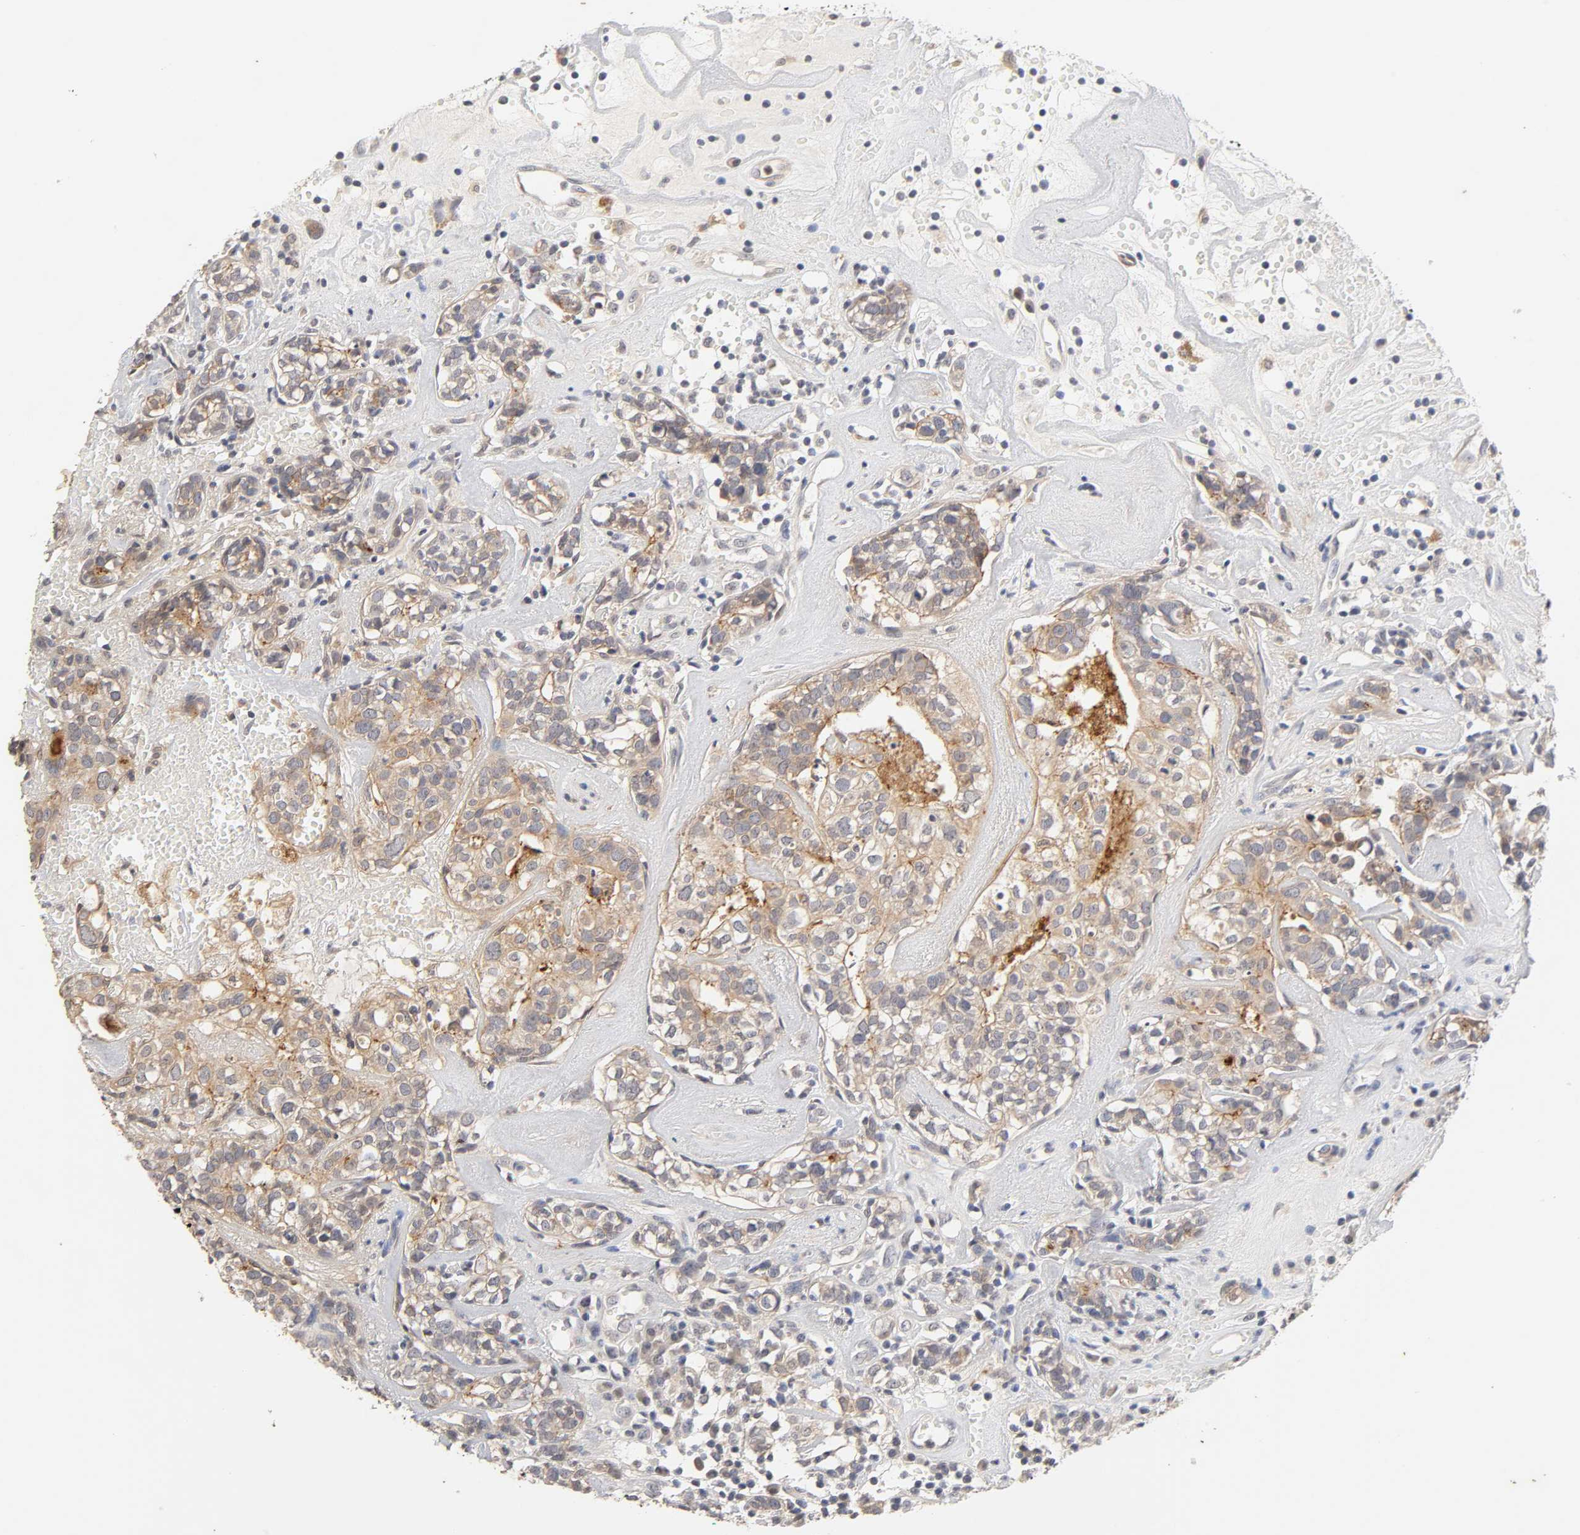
{"staining": {"intensity": "weak", "quantity": ">75%", "location": "cytoplasmic/membranous"}, "tissue": "head and neck cancer", "cell_type": "Tumor cells", "image_type": "cancer", "snomed": [{"axis": "morphology", "description": "Adenocarcinoma, NOS"}, {"axis": "topography", "description": "Salivary gland"}, {"axis": "topography", "description": "Head-Neck"}], "caption": "Human head and neck cancer stained for a protein (brown) shows weak cytoplasmic/membranous positive expression in approximately >75% of tumor cells.", "gene": "CXADR", "patient": {"sex": "female", "age": 65}}